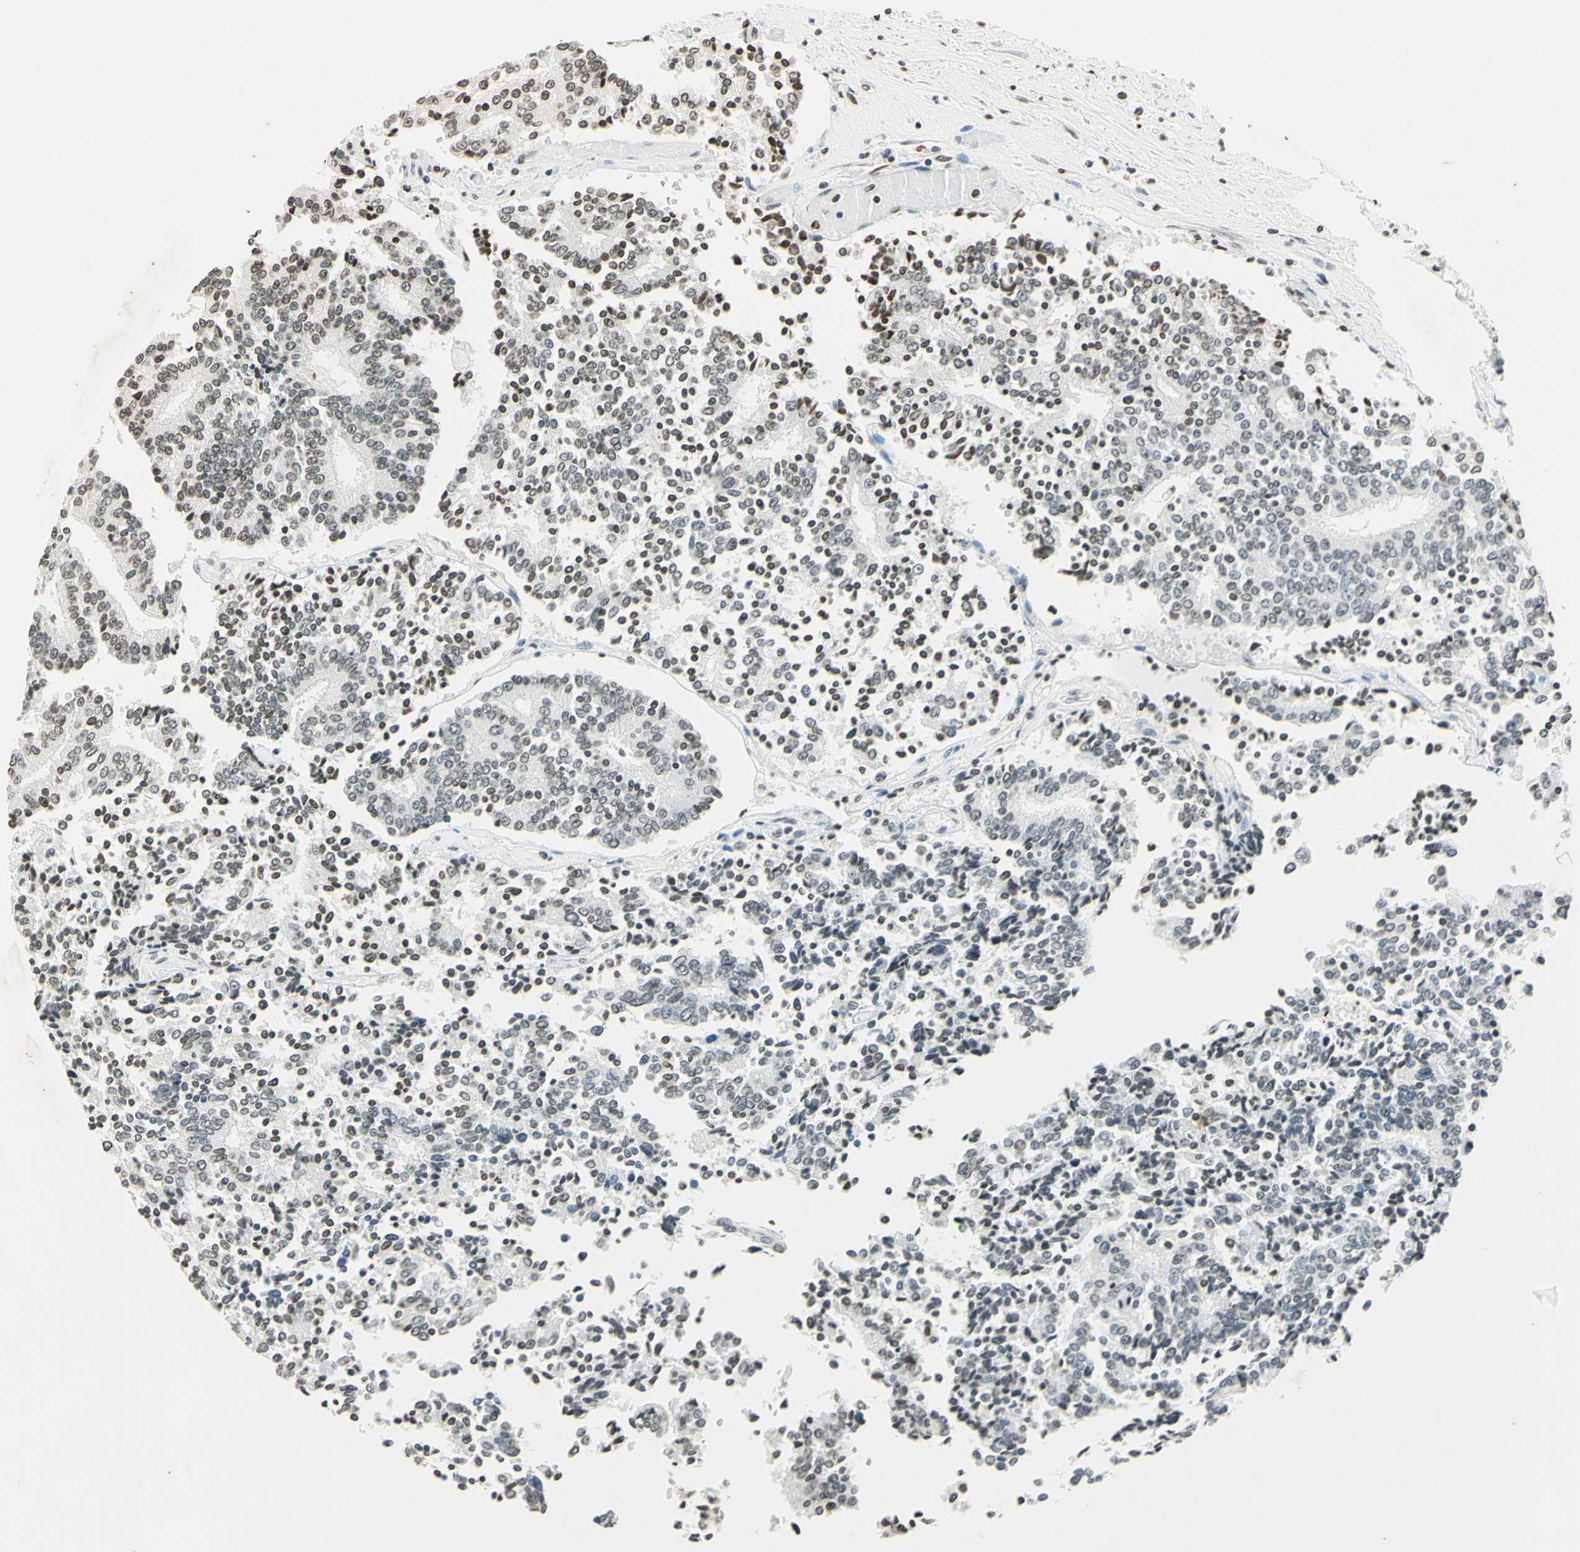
{"staining": {"intensity": "moderate", "quantity": "25%-75%", "location": "nuclear"}, "tissue": "prostate cancer", "cell_type": "Tumor cells", "image_type": "cancer", "snomed": [{"axis": "morphology", "description": "Normal tissue, NOS"}, {"axis": "morphology", "description": "Adenocarcinoma, High grade"}, {"axis": "topography", "description": "Prostate"}, {"axis": "topography", "description": "Seminal veicle"}], "caption": "Human prostate high-grade adenocarcinoma stained for a protein (brown) displays moderate nuclear positive expression in about 25%-75% of tumor cells.", "gene": "MSH2", "patient": {"sex": "male", "age": 55}}